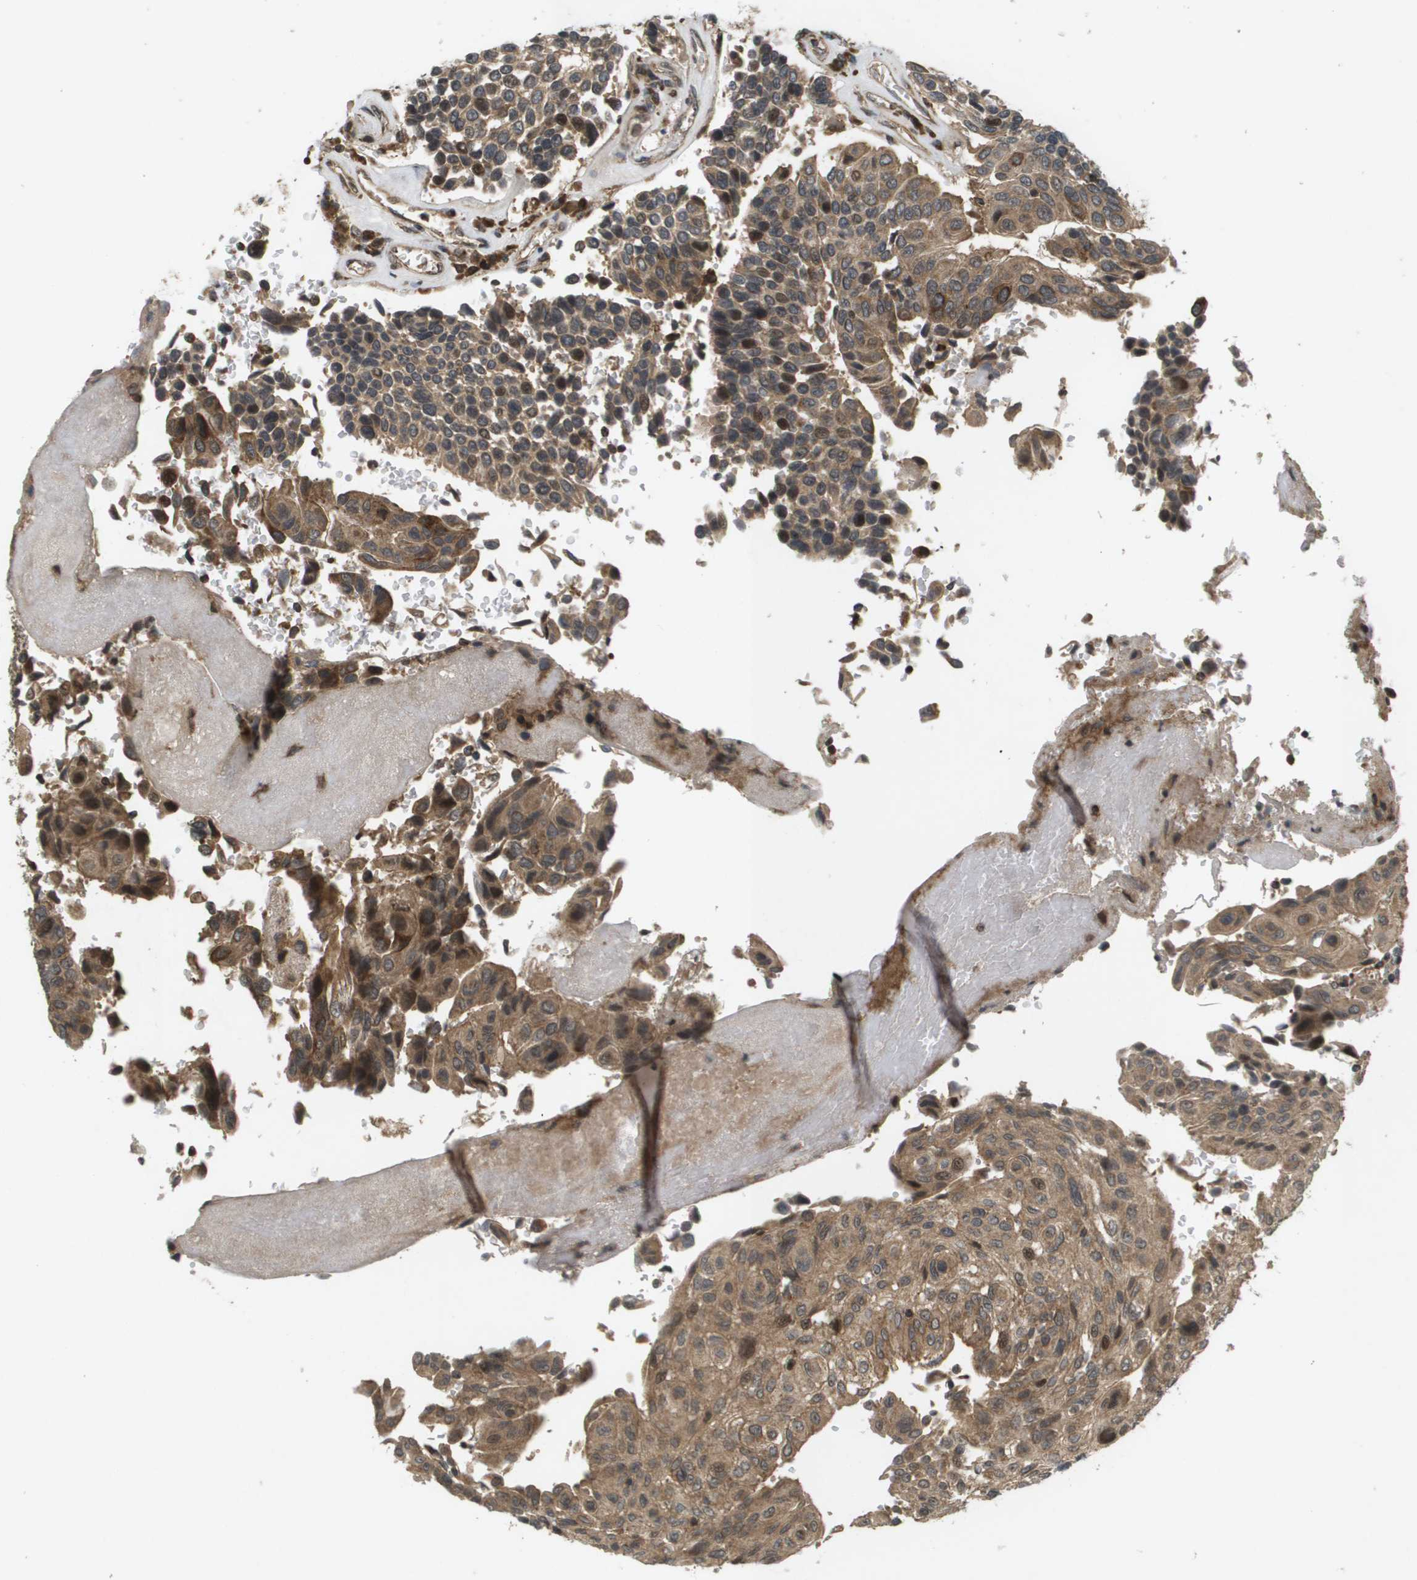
{"staining": {"intensity": "moderate", "quantity": ">75%", "location": "cytoplasmic/membranous"}, "tissue": "urothelial cancer", "cell_type": "Tumor cells", "image_type": "cancer", "snomed": [{"axis": "morphology", "description": "Urothelial carcinoma, High grade"}, {"axis": "topography", "description": "Urinary bladder"}], "caption": "Tumor cells exhibit medium levels of moderate cytoplasmic/membranous staining in approximately >75% of cells in urothelial cancer. (brown staining indicates protein expression, while blue staining denotes nuclei).", "gene": "KIF11", "patient": {"sex": "male", "age": 66}}